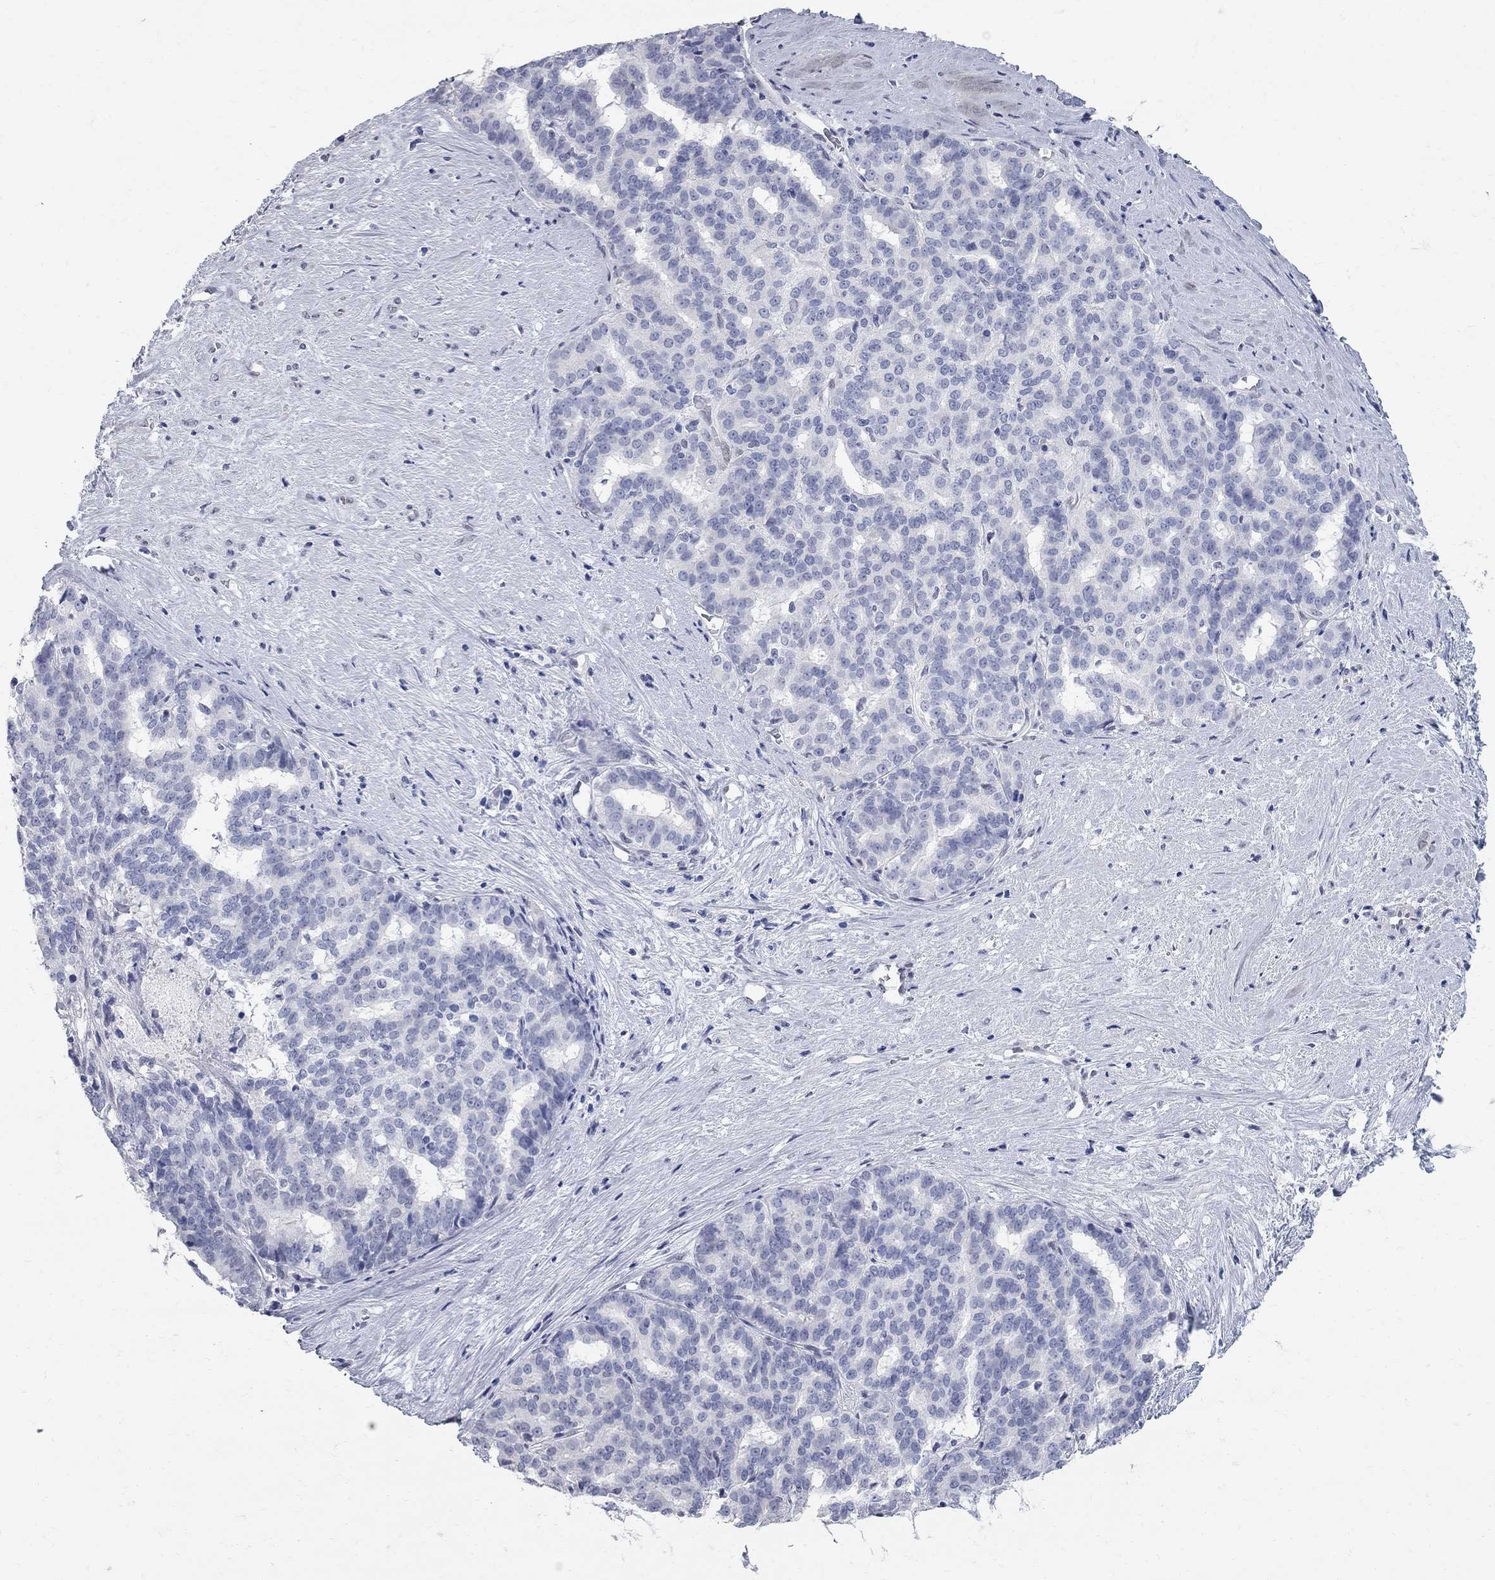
{"staining": {"intensity": "negative", "quantity": "none", "location": "none"}, "tissue": "liver cancer", "cell_type": "Tumor cells", "image_type": "cancer", "snomed": [{"axis": "morphology", "description": "Cholangiocarcinoma"}, {"axis": "topography", "description": "Liver"}], "caption": "This is an immunohistochemistry (IHC) image of human liver cancer (cholangiocarcinoma). There is no positivity in tumor cells.", "gene": "BPIFB1", "patient": {"sex": "female", "age": 47}}